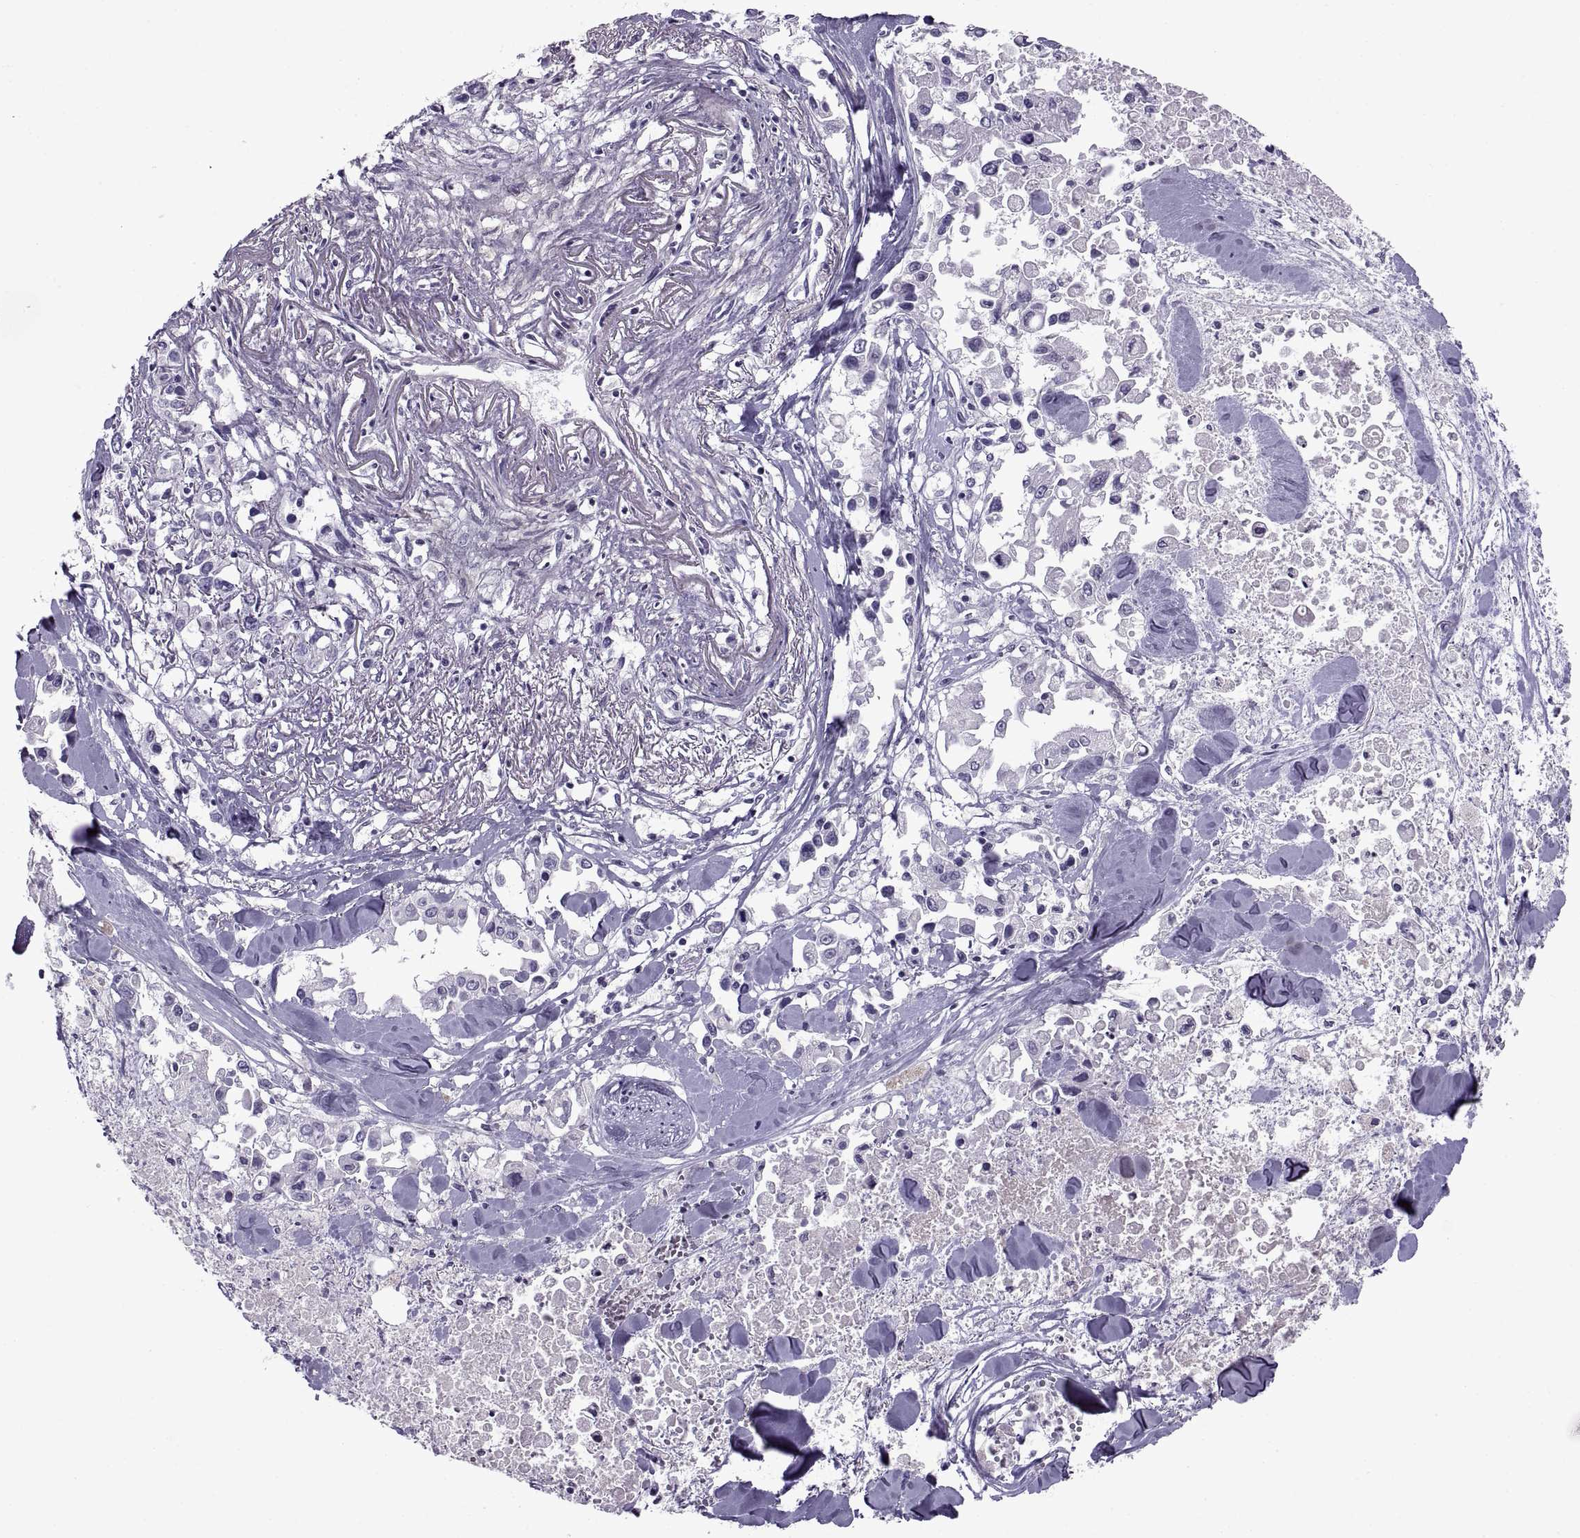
{"staining": {"intensity": "negative", "quantity": "none", "location": "none"}, "tissue": "pancreatic cancer", "cell_type": "Tumor cells", "image_type": "cancer", "snomed": [{"axis": "morphology", "description": "Adenocarcinoma, NOS"}, {"axis": "topography", "description": "Pancreas"}], "caption": "A micrograph of adenocarcinoma (pancreatic) stained for a protein shows no brown staining in tumor cells.", "gene": "BSPH1", "patient": {"sex": "female", "age": 83}}